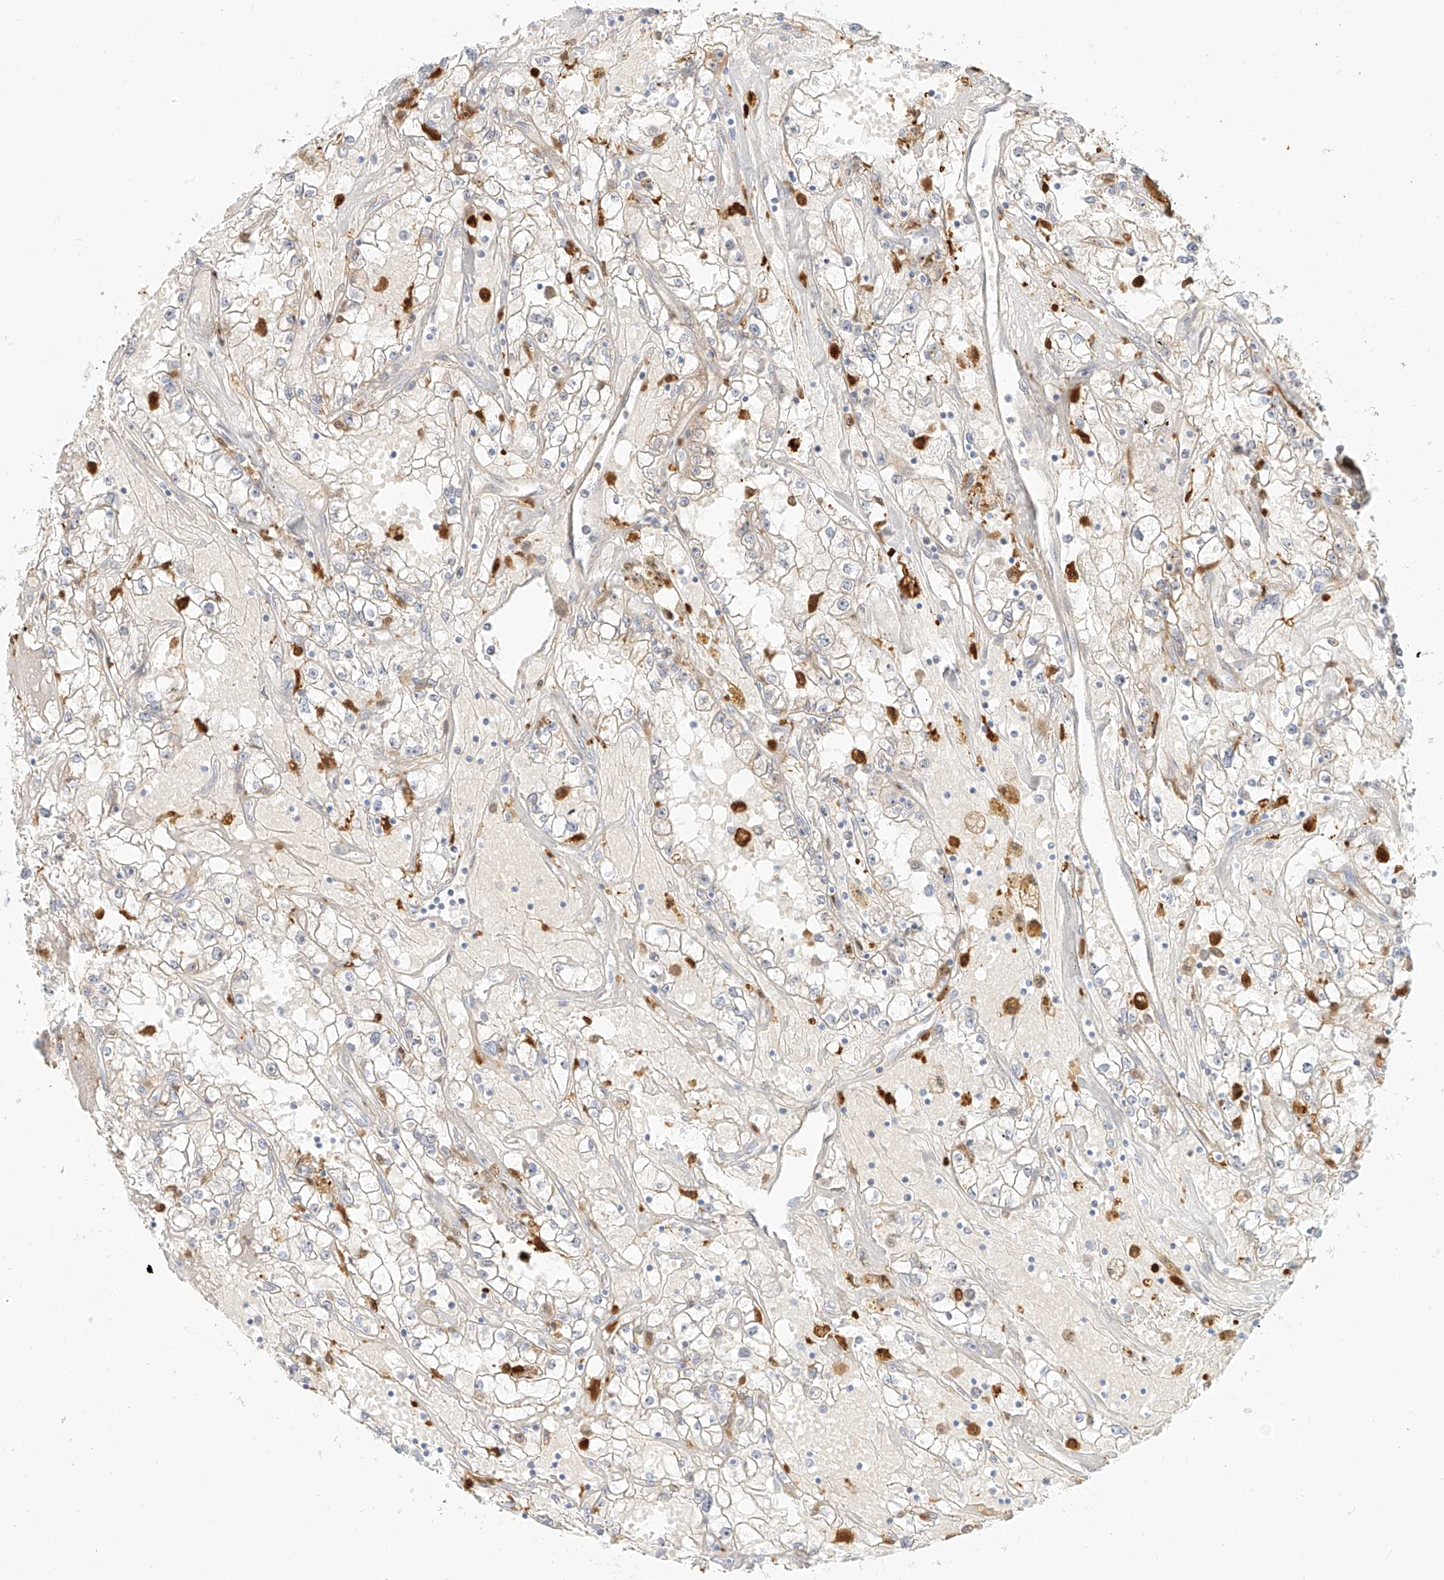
{"staining": {"intensity": "negative", "quantity": "none", "location": "none"}, "tissue": "renal cancer", "cell_type": "Tumor cells", "image_type": "cancer", "snomed": [{"axis": "morphology", "description": "Adenocarcinoma, NOS"}, {"axis": "topography", "description": "Kidney"}], "caption": "This is an immunohistochemistry (IHC) histopathology image of human renal cancer (adenocarcinoma). There is no expression in tumor cells.", "gene": "UPK1B", "patient": {"sex": "male", "age": 56}}